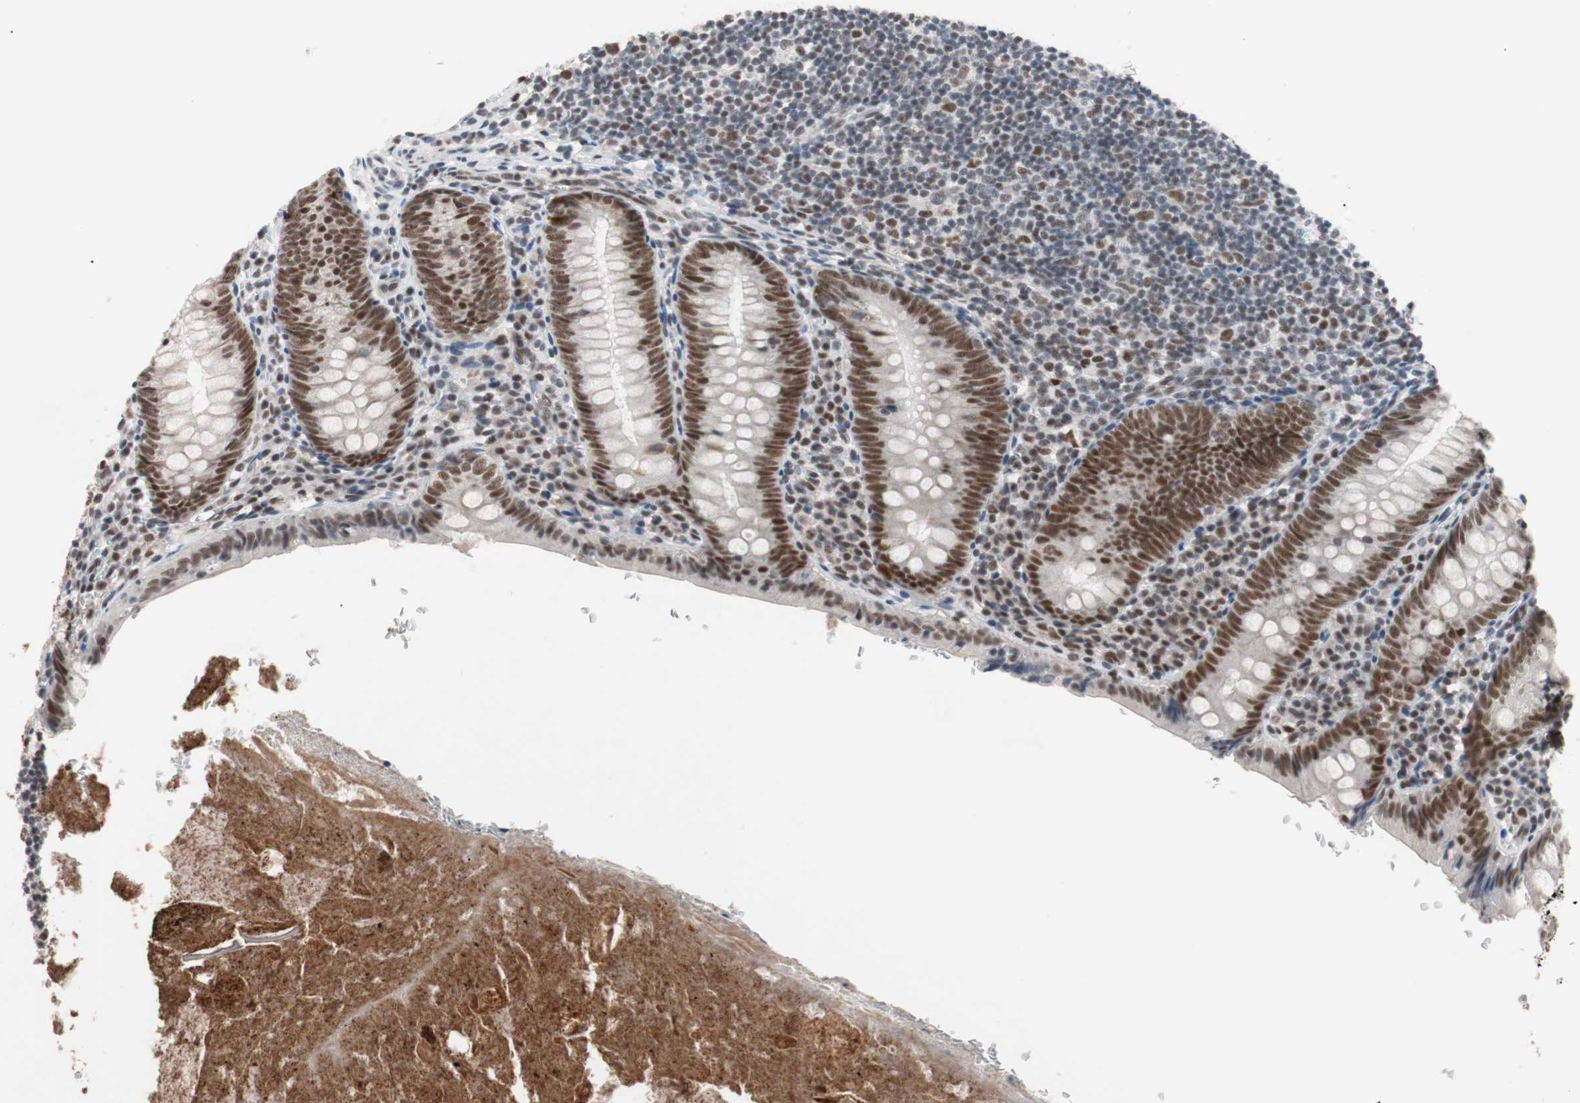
{"staining": {"intensity": "moderate", "quantity": ">75%", "location": "nuclear"}, "tissue": "appendix", "cell_type": "Glandular cells", "image_type": "normal", "snomed": [{"axis": "morphology", "description": "Normal tissue, NOS"}, {"axis": "topography", "description": "Appendix"}], "caption": "DAB immunohistochemical staining of normal appendix shows moderate nuclear protein staining in about >75% of glandular cells.", "gene": "LIG3", "patient": {"sex": "female", "age": 10}}